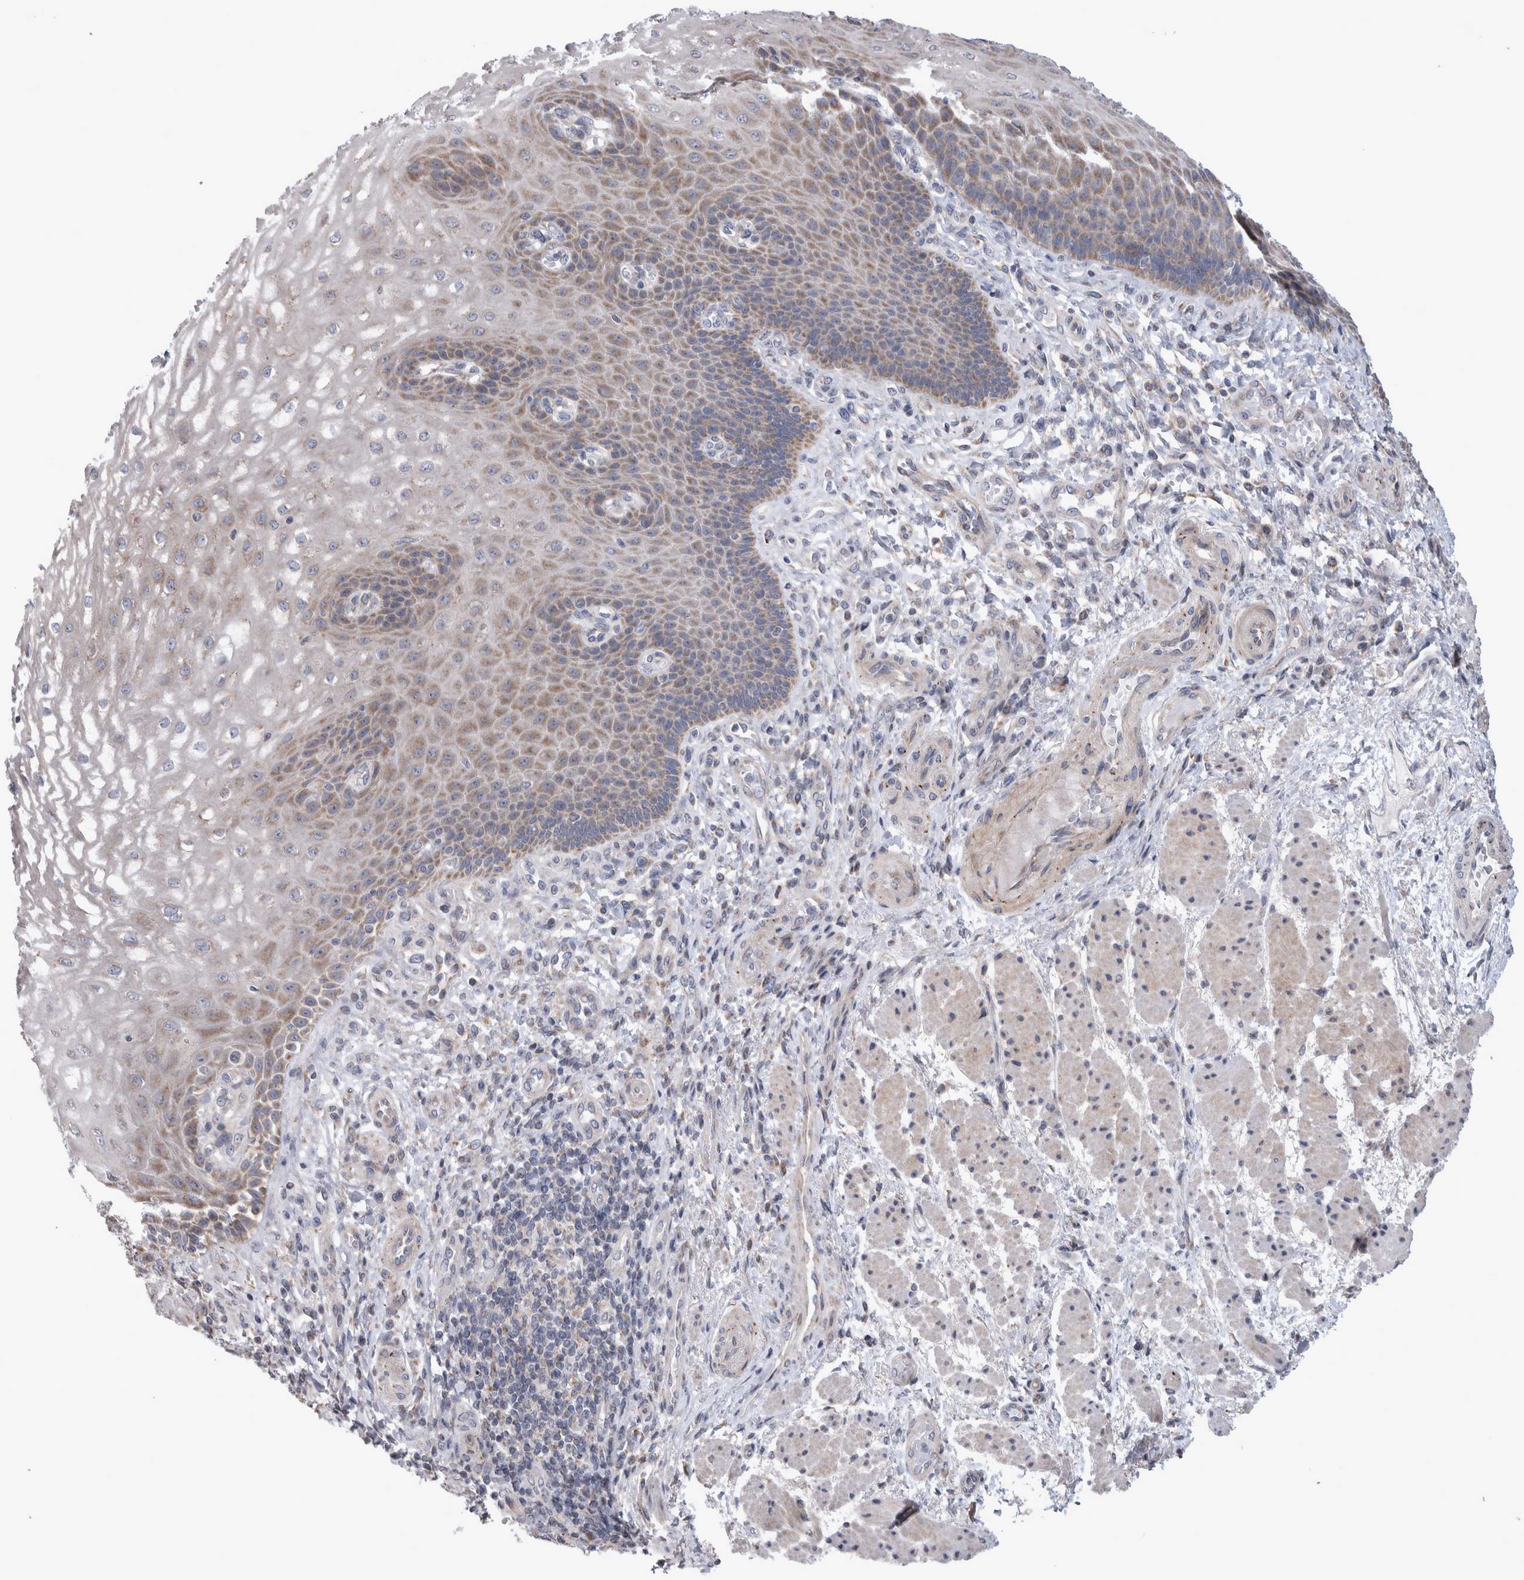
{"staining": {"intensity": "moderate", "quantity": "25%-75%", "location": "cytoplasmic/membranous"}, "tissue": "esophagus", "cell_type": "Squamous epithelial cells", "image_type": "normal", "snomed": [{"axis": "morphology", "description": "Normal tissue, NOS"}, {"axis": "topography", "description": "Esophagus"}], "caption": "An immunohistochemistry micrograph of unremarkable tissue is shown. Protein staining in brown shows moderate cytoplasmic/membranous positivity in esophagus within squamous epithelial cells.", "gene": "SCO1", "patient": {"sex": "male", "age": 54}}